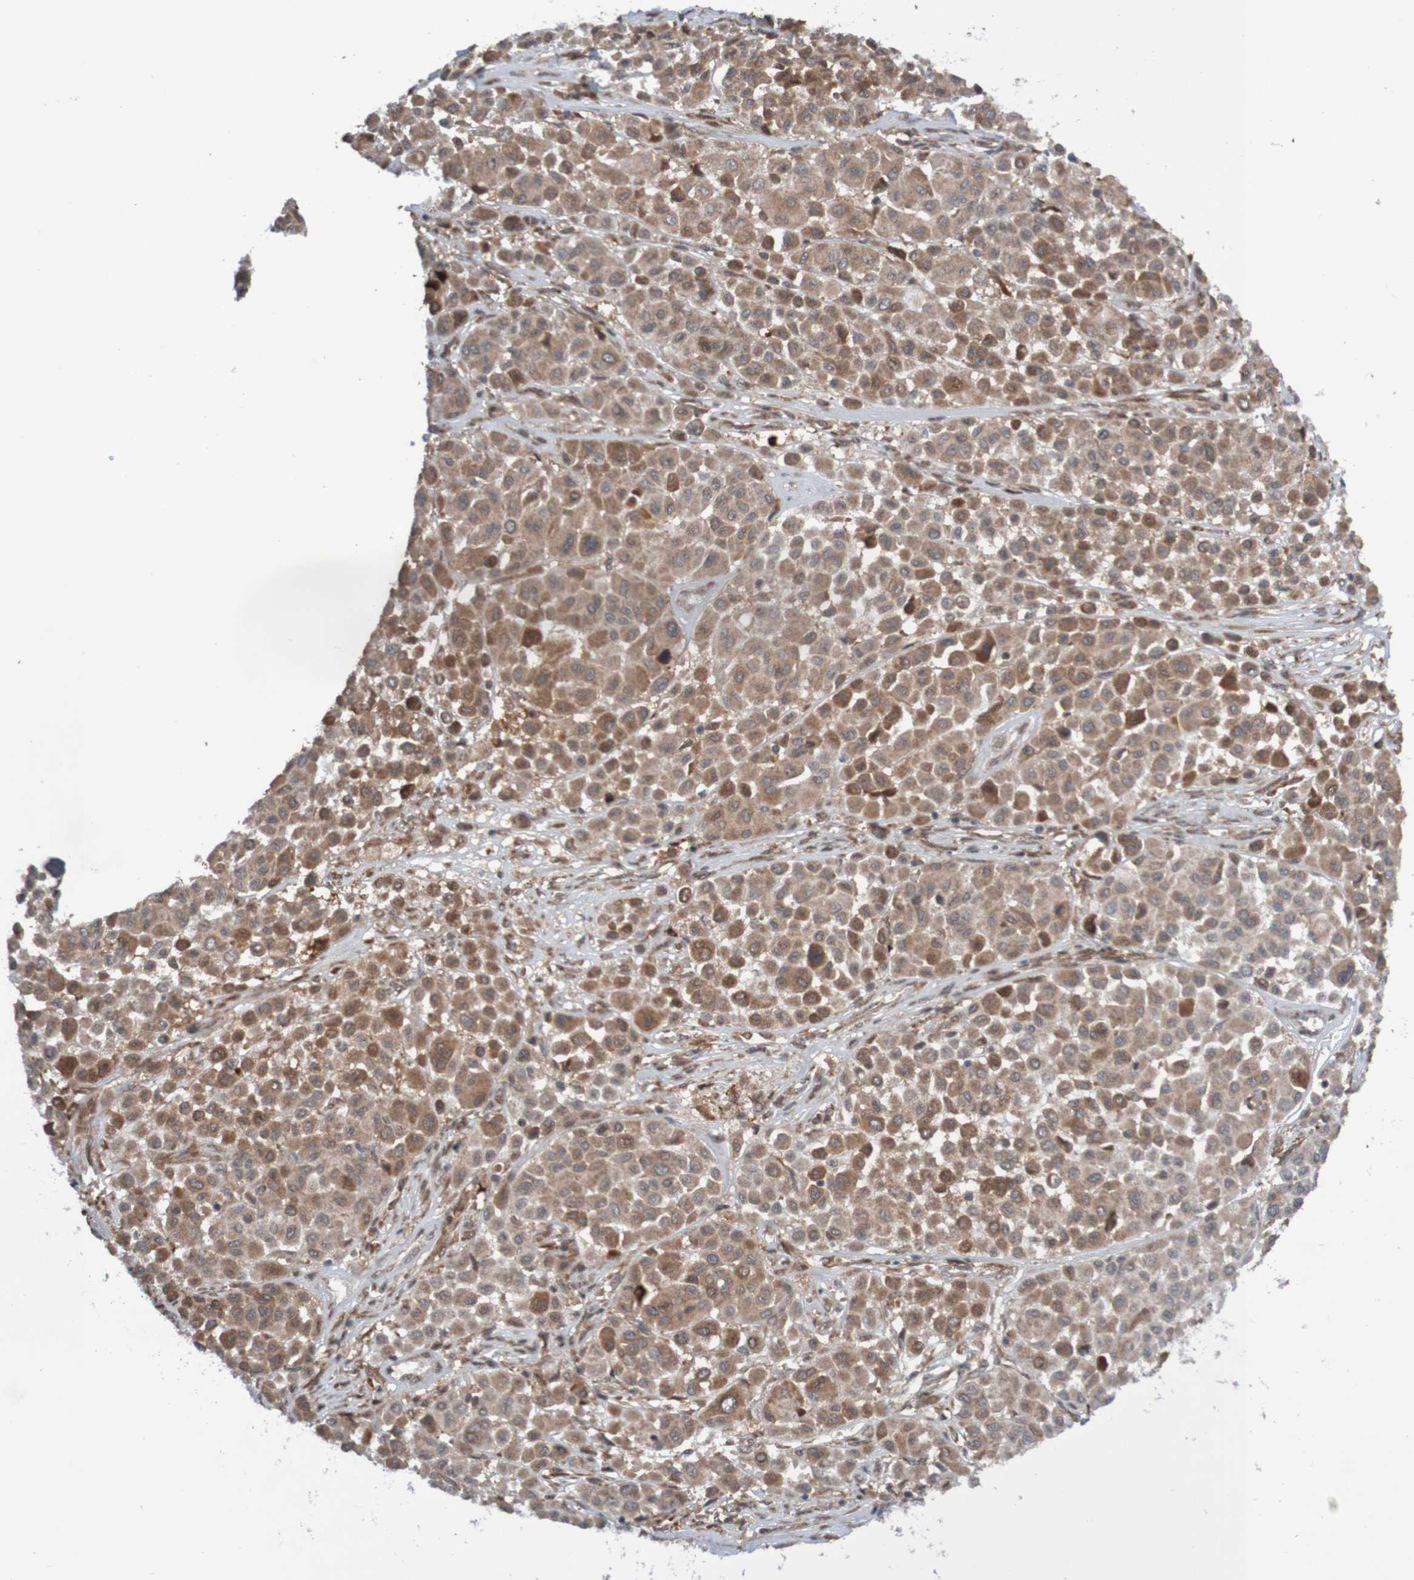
{"staining": {"intensity": "moderate", "quantity": ">75%", "location": "cytoplasmic/membranous"}, "tissue": "melanoma", "cell_type": "Tumor cells", "image_type": "cancer", "snomed": [{"axis": "morphology", "description": "Malignant melanoma, Metastatic site"}, {"axis": "topography", "description": "Soft tissue"}], "caption": "DAB immunohistochemical staining of human melanoma displays moderate cytoplasmic/membranous protein staining in about >75% of tumor cells.", "gene": "ITLN1", "patient": {"sex": "male", "age": 41}}